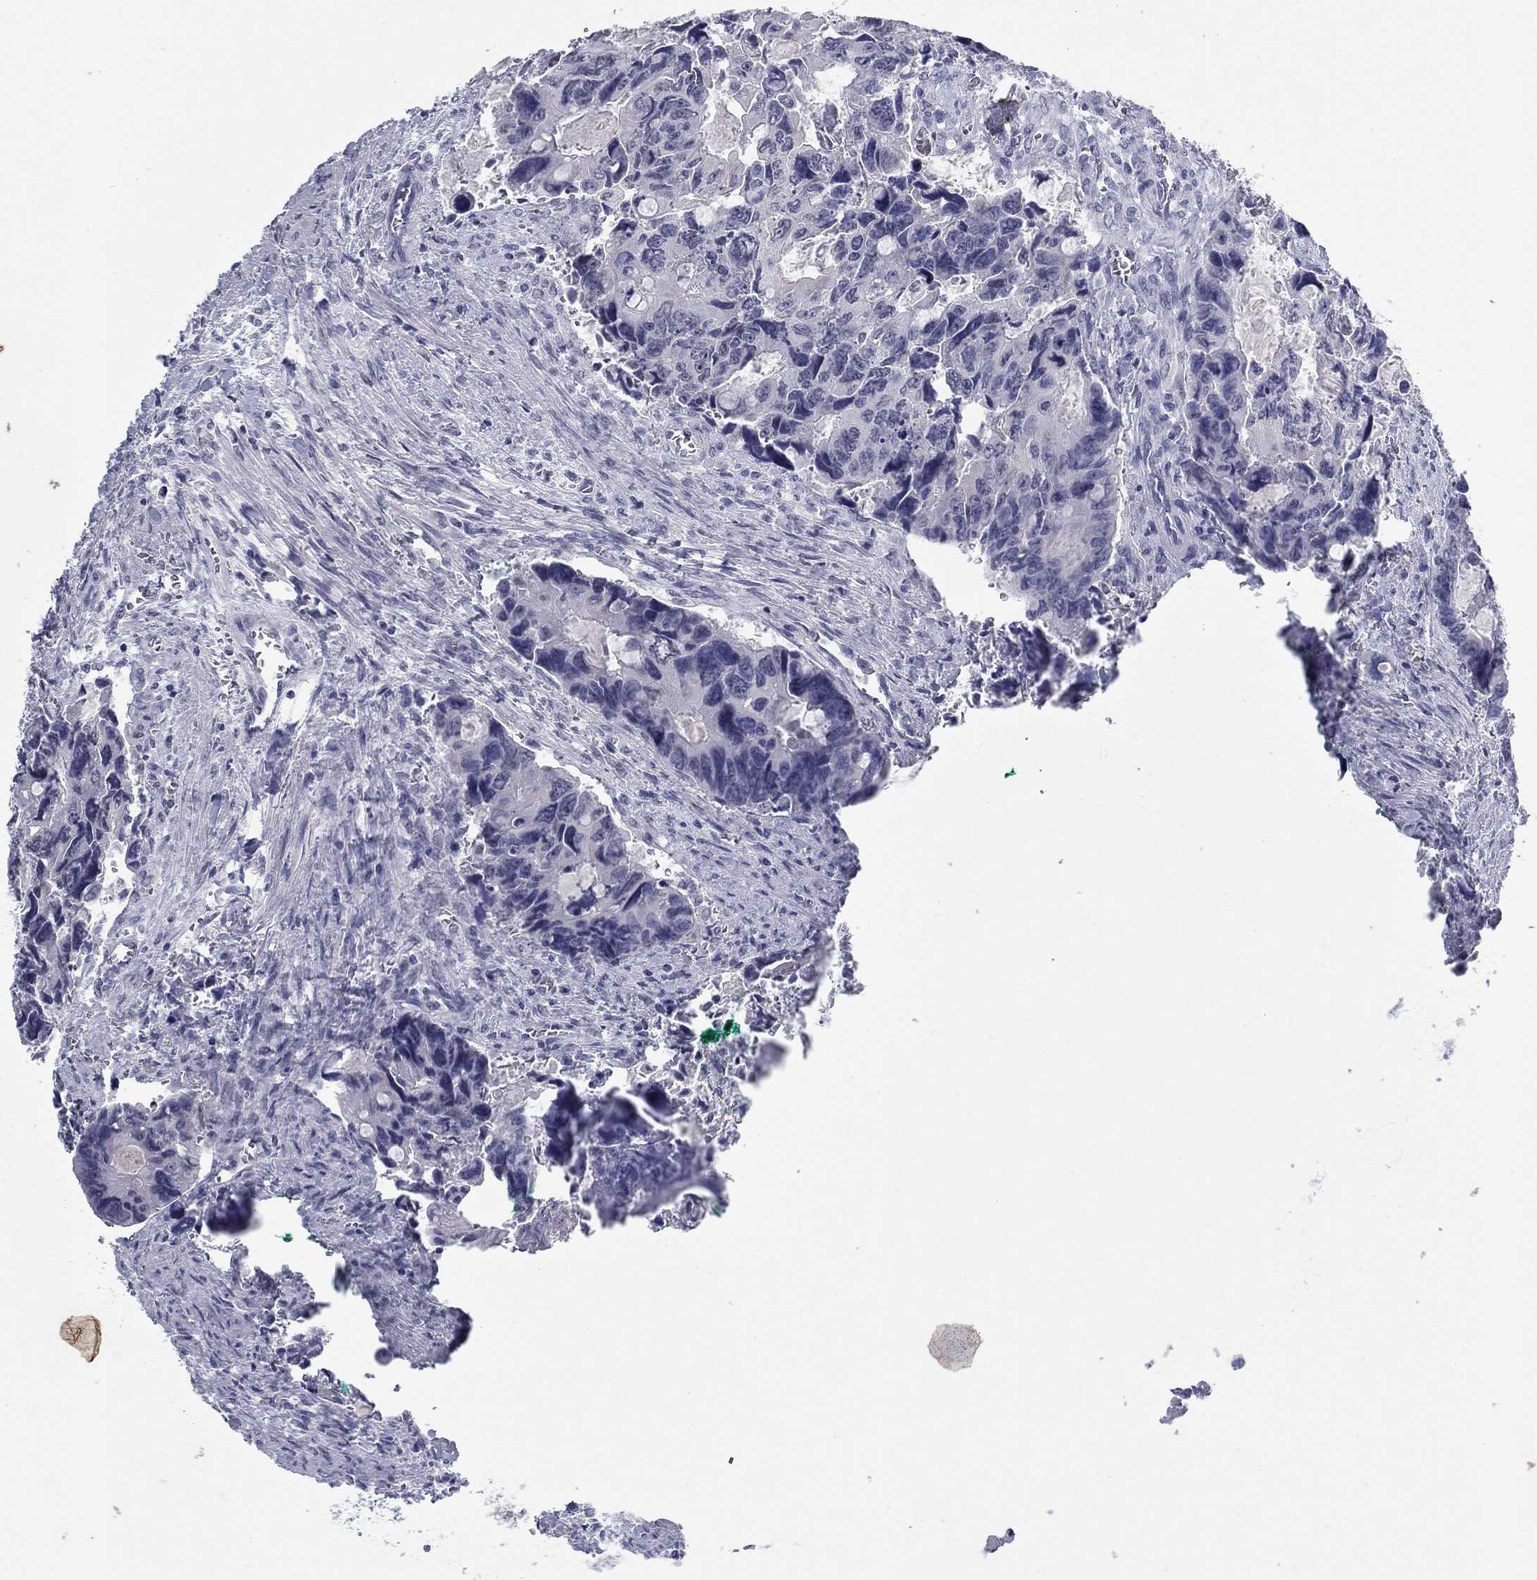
{"staining": {"intensity": "negative", "quantity": "none", "location": "none"}, "tissue": "colorectal cancer", "cell_type": "Tumor cells", "image_type": "cancer", "snomed": [{"axis": "morphology", "description": "Adenocarcinoma, NOS"}, {"axis": "topography", "description": "Rectum"}], "caption": "IHC histopathology image of human colorectal adenocarcinoma stained for a protein (brown), which reveals no positivity in tumor cells.", "gene": "KRT75", "patient": {"sex": "male", "age": 62}}